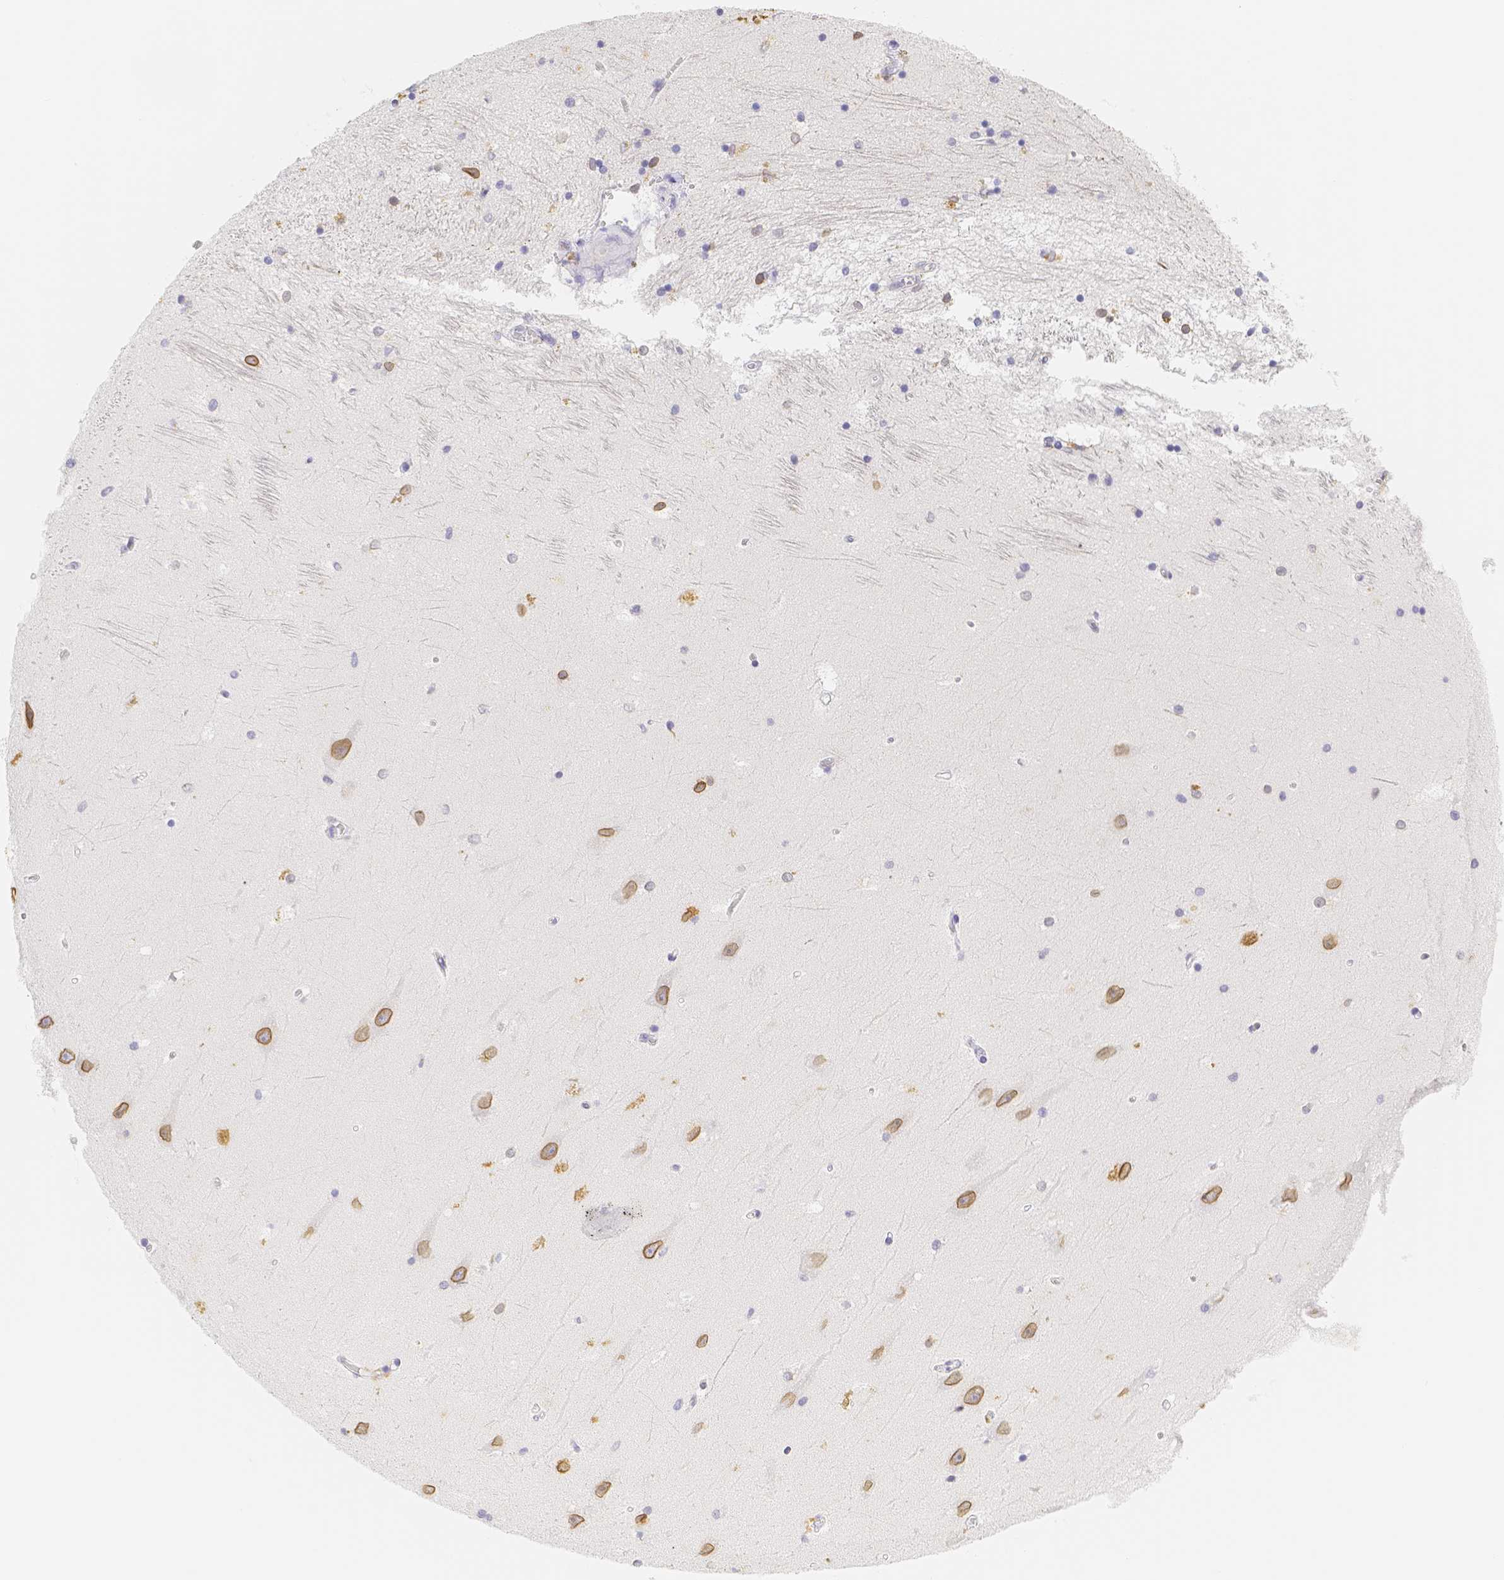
{"staining": {"intensity": "negative", "quantity": "none", "location": "none"}, "tissue": "hippocampus", "cell_type": "Glial cells", "image_type": "normal", "snomed": [{"axis": "morphology", "description": "Normal tissue, NOS"}, {"axis": "topography", "description": "Hippocampus"}], "caption": "The histopathology image displays no staining of glial cells in normal hippocampus.", "gene": "PADI4", "patient": {"sex": "male", "age": 45}}